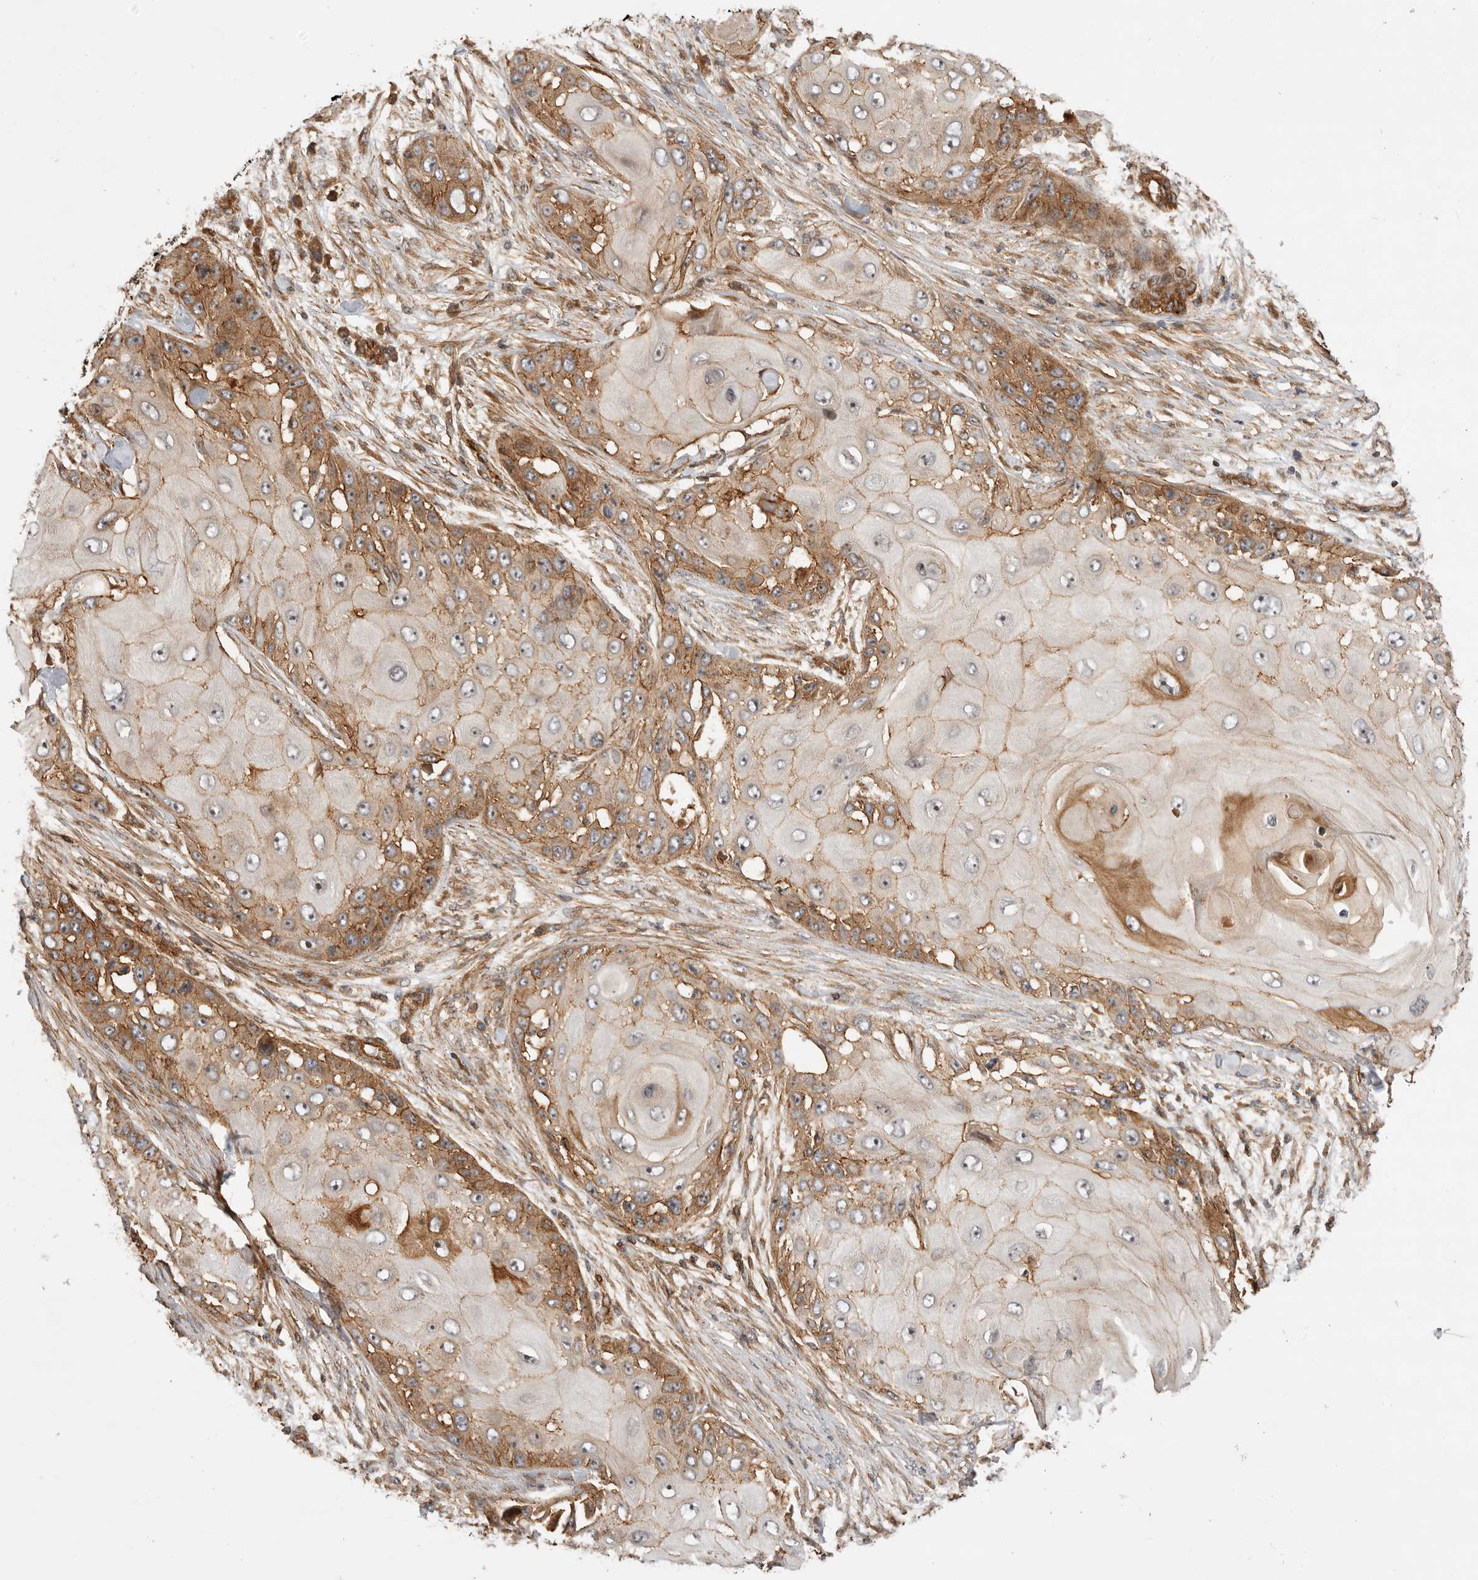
{"staining": {"intensity": "moderate", "quantity": ">75%", "location": "cytoplasmic/membranous"}, "tissue": "skin cancer", "cell_type": "Tumor cells", "image_type": "cancer", "snomed": [{"axis": "morphology", "description": "Squamous cell carcinoma, NOS"}, {"axis": "topography", "description": "Skin"}], "caption": "About >75% of tumor cells in skin cancer reveal moderate cytoplasmic/membranous protein expression as visualized by brown immunohistochemical staining.", "gene": "GPATCH2", "patient": {"sex": "female", "age": 44}}